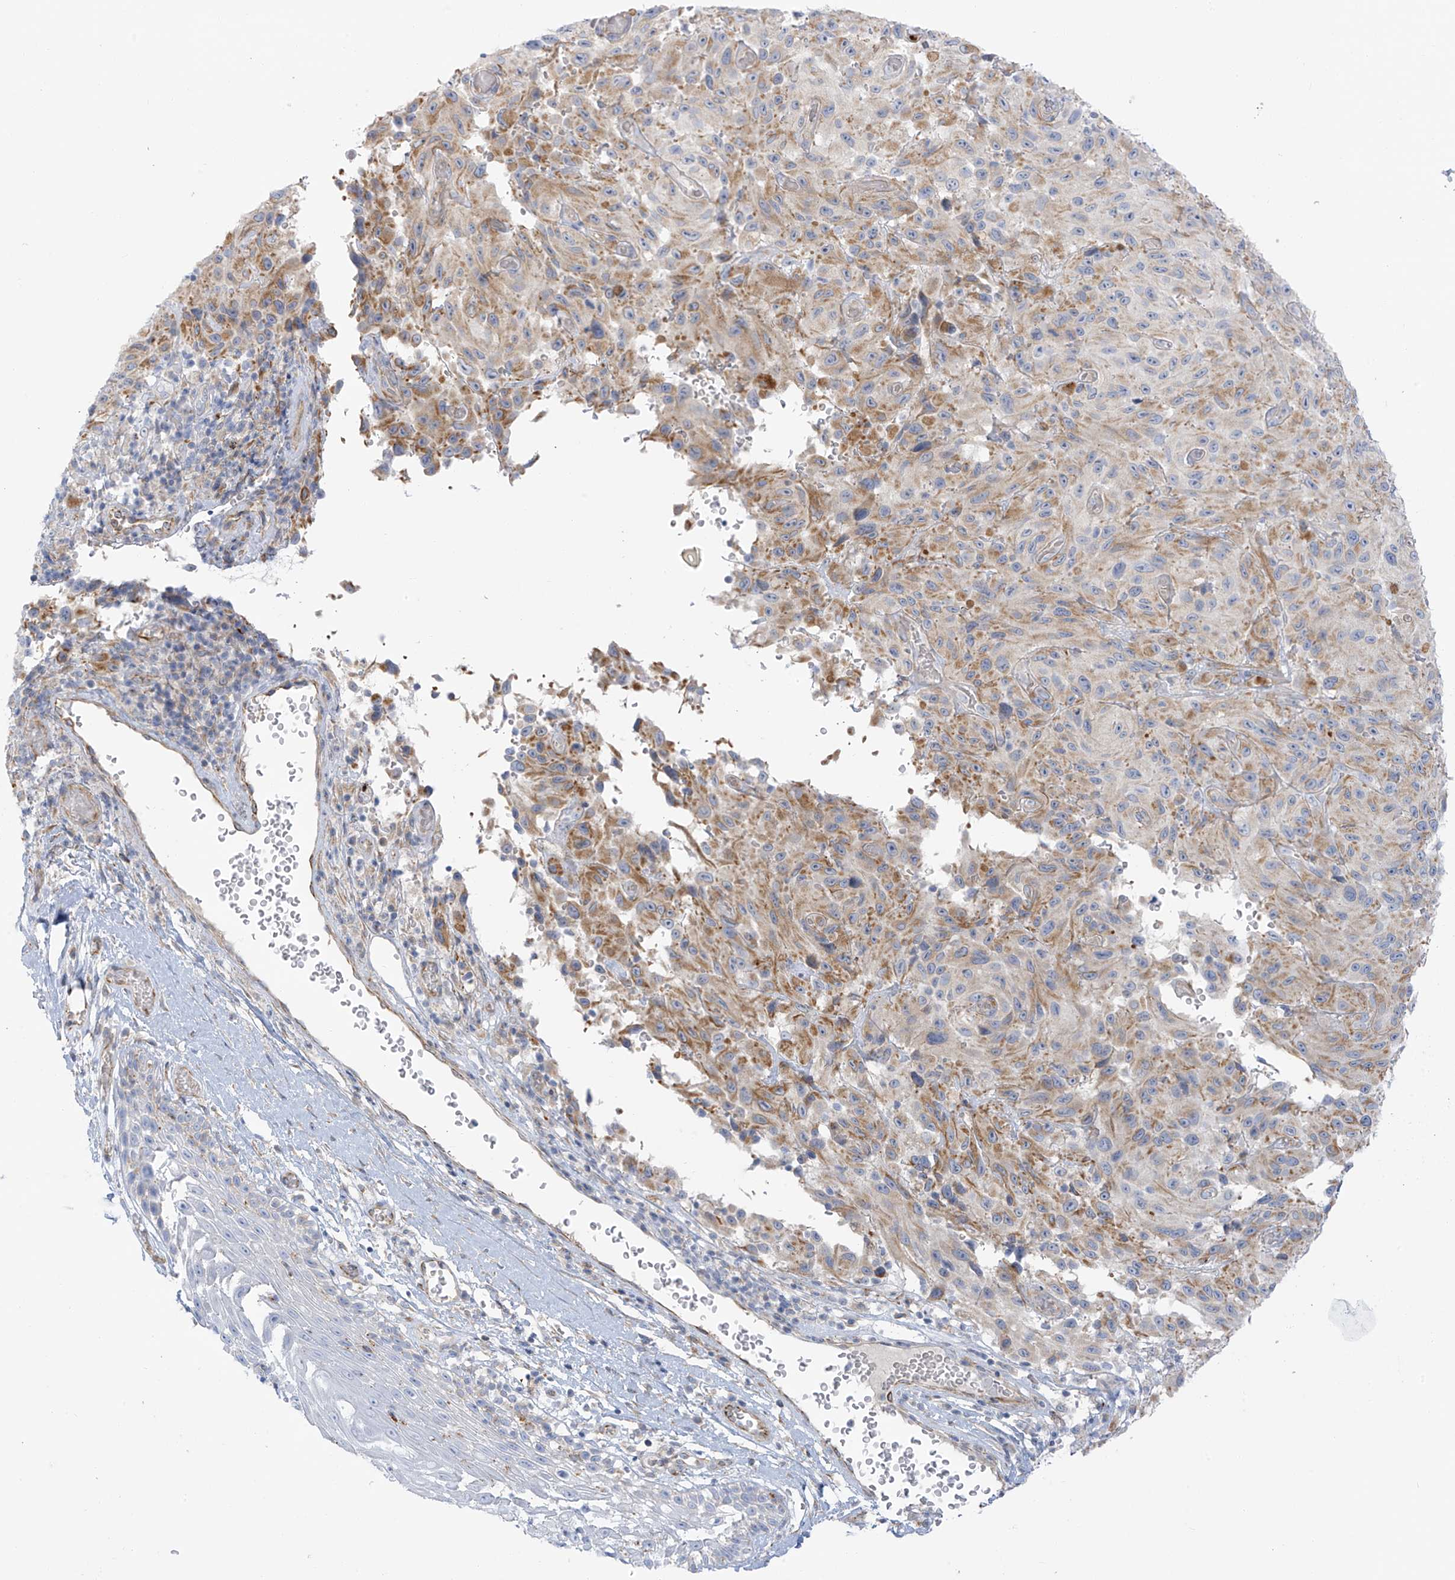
{"staining": {"intensity": "moderate", "quantity": "<25%", "location": "cytoplasmic/membranous"}, "tissue": "melanoma", "cell_type": "Tumor cells", "image_type": "cancer", "snomed": [{"axis": "morphology", "description": "Malignant melanoma, NOS"}, {"axis": "topography", "description": "Skin"}], "caption": "Immunohistochemical staining of human malignant melanoma displays moderate cytoplasmic/membranous protein staining in approximately <25% of tumor cells.", "gene": "TAL2", "patient": {"sex": "male", "age": 66}}